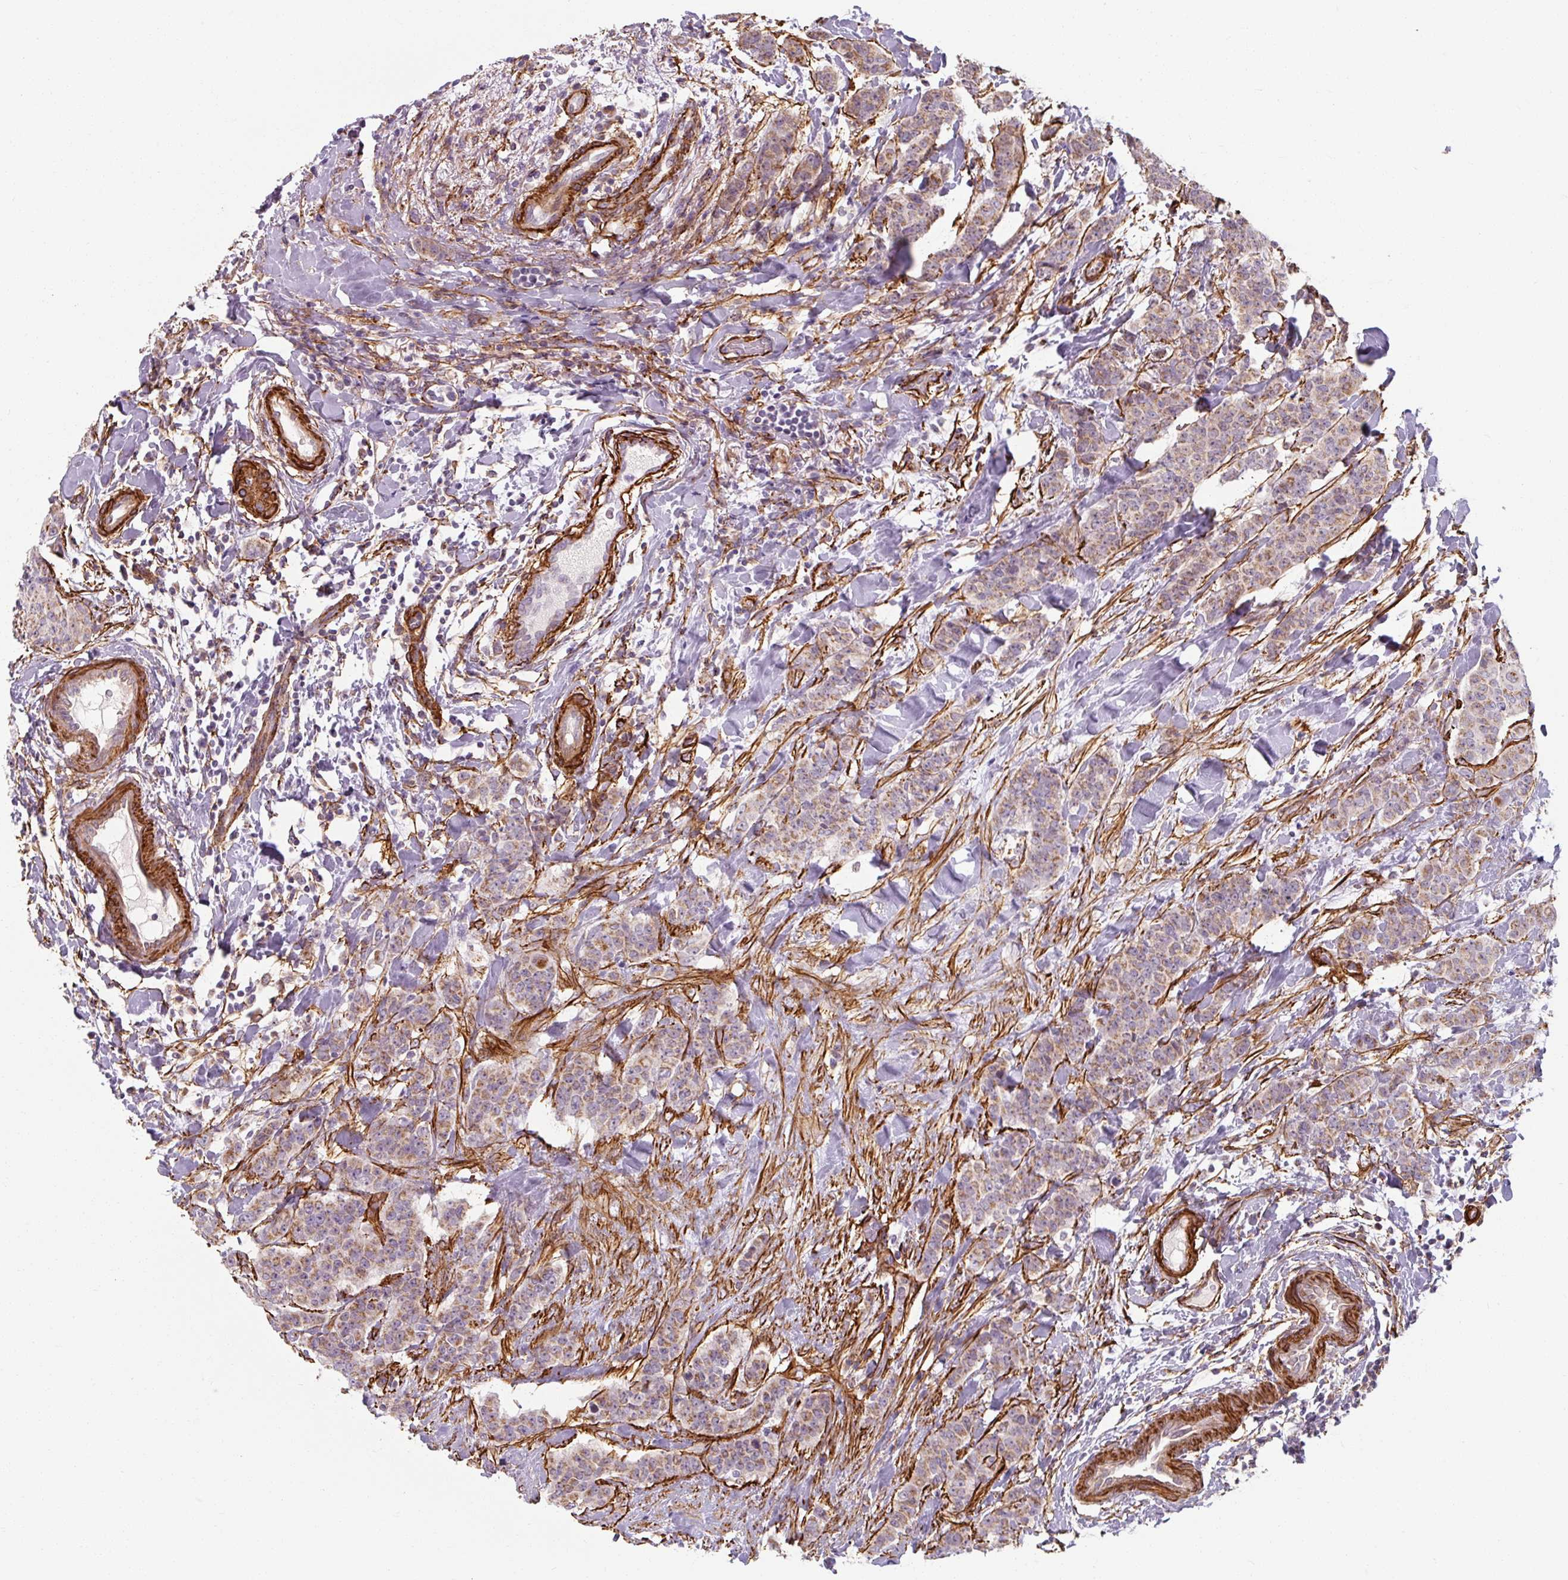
{"staining": {"intensity": "moderate", "quantity": "25%-75%", "location": "cytoplasmic/membranous"}, "tissue": "breast cancer", "cell_type": "Tumor cells", "image_type": "cancer", "snomed": [{"axis": "morphology", "description": "Duct carcinoma"}, {"axis": "topography", "description": "Breast"}], "caption": "Protein analysis of breast cancer tissue shows moderate cytoplasmic/membranous expression in about 25%-75% of tumor cells.", "gene": "MRPS5", "patient": {"sex": "female", "age": 40}}